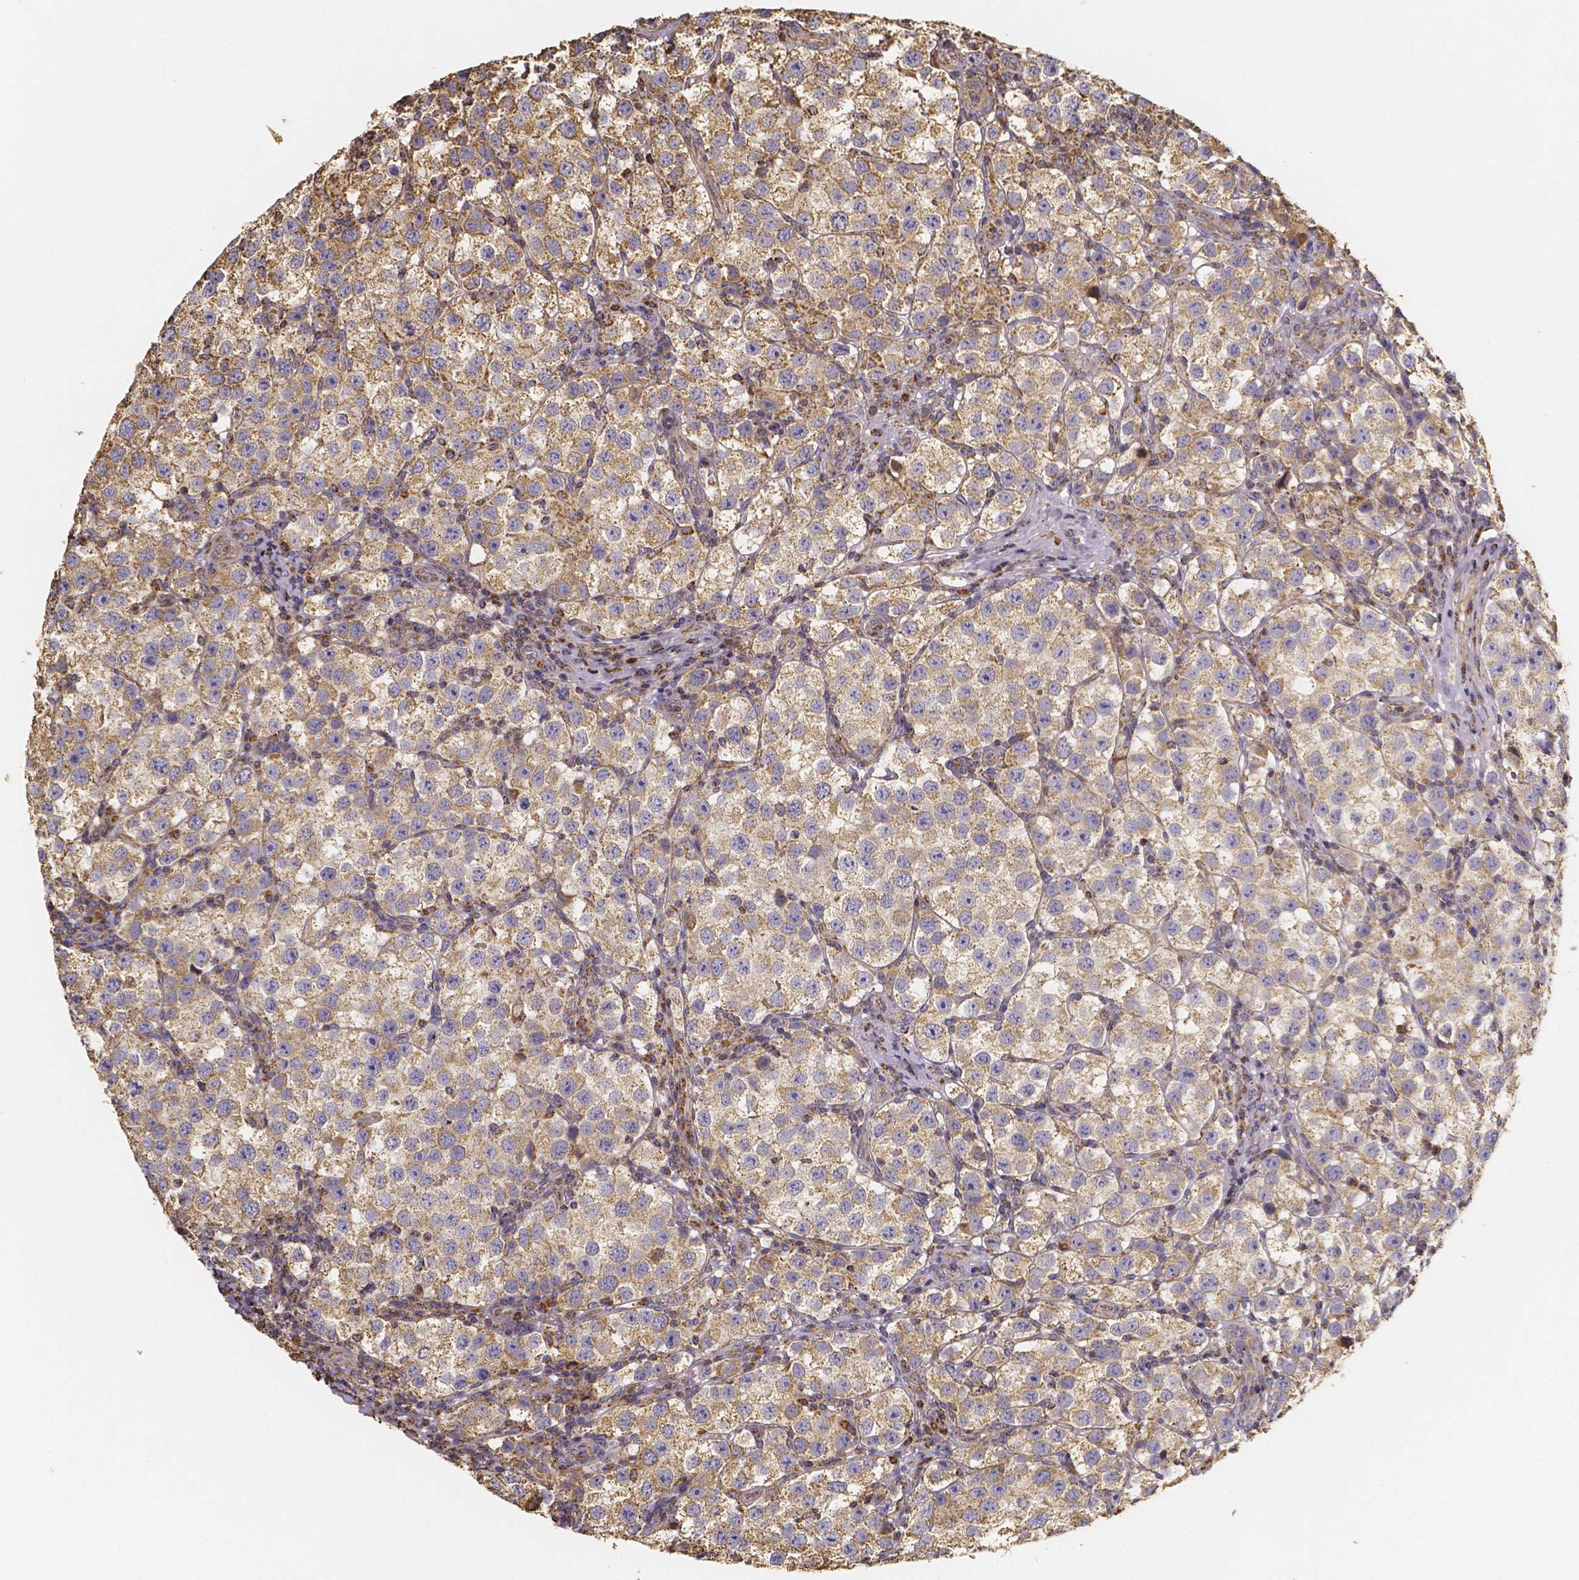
{"staining": {"intensity": "weak", "quantity": ">75%", "location": "cytoplasmic/membranous"}, "tissue": "testis cancer", "cell_type": "Tumor cells", "image_type": "cancer", "snomed": [{"axis": "morphology", "description": "Seminoma, NOS"}, {"axis": "topography", "description": "Testis"}], "caption": "Immunohistochemical staining of human seminoma (testis) reveals low levels of weak cytoplasmic/membranous expression in approximately >75% of tumor cells.", "gene": "SLC35D2", "patient": {"sex": "male", "age": 37}}